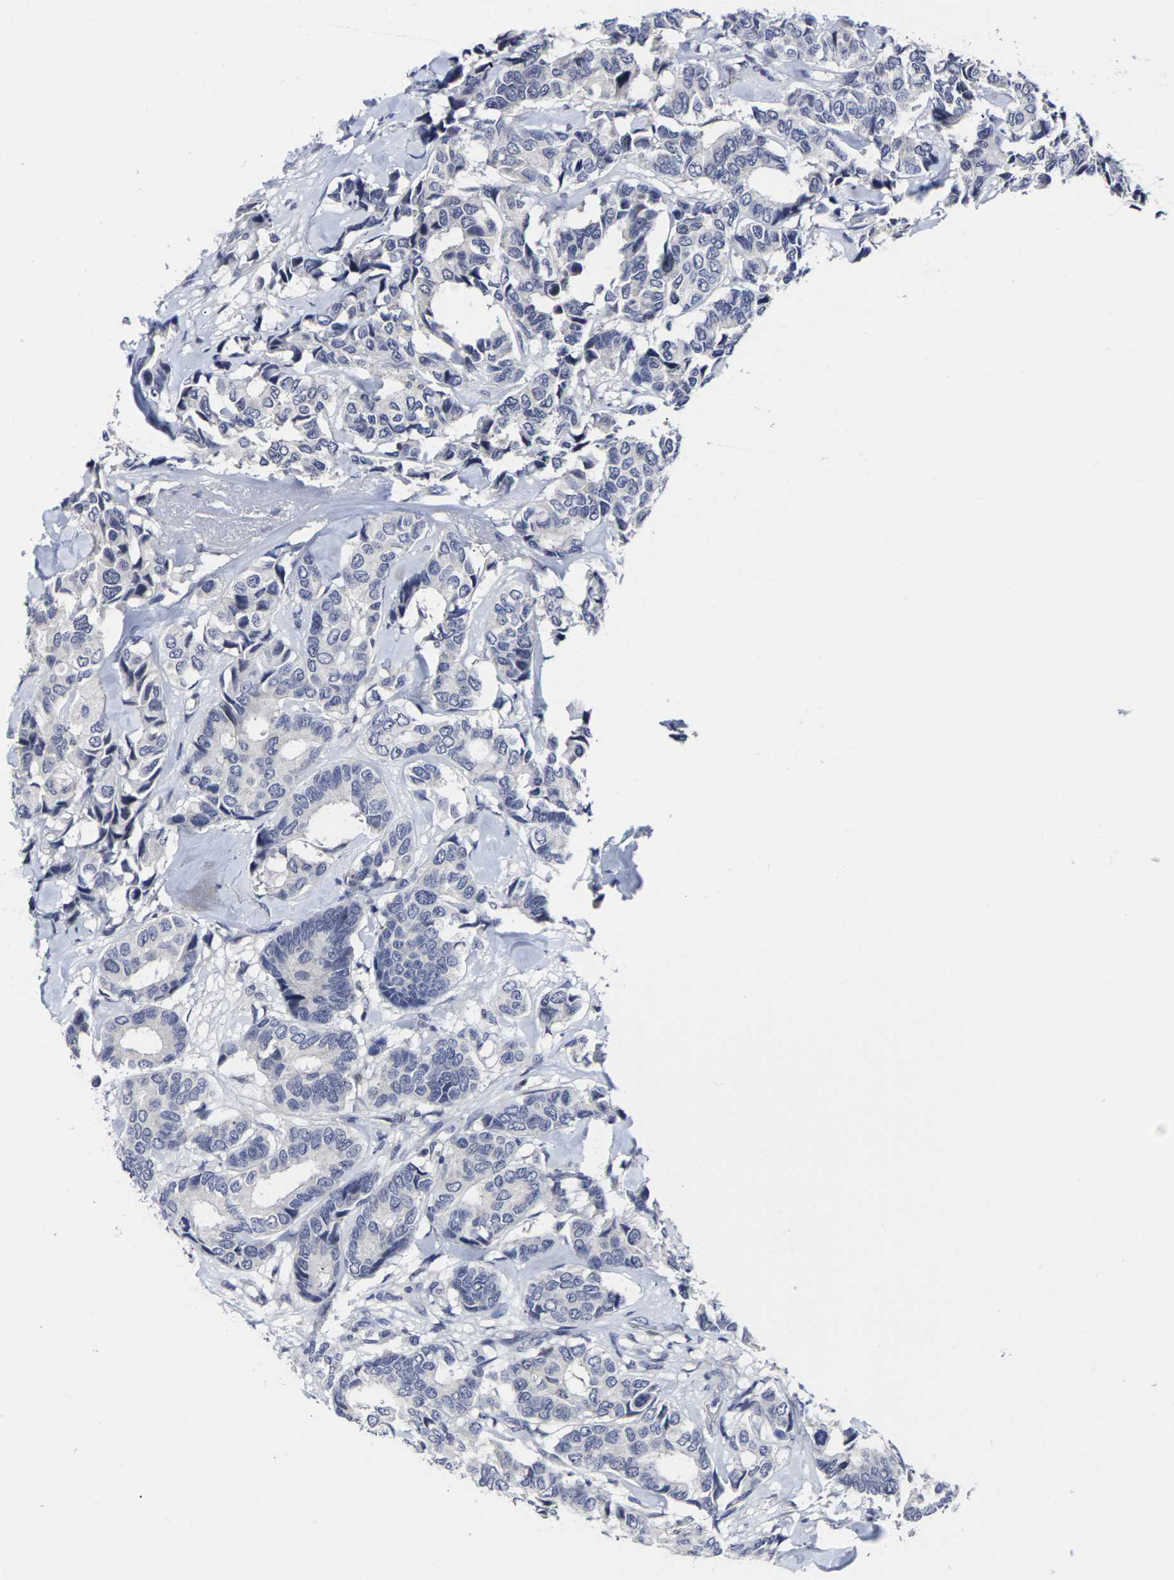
{"staining": {"intensity": "negative", "quantity": "none", "location": "none"}, "tissue": "breast cancer", "cell_type": "Tumor cells", "image_type": "cancer", "snomed": [{"axis": "morphology", "description": "Duct carcinoma"}, {"axis": "topography", "description": "Breast"}], "caption": "IHC photomicrograph of human intraductal carcinoma (breast) stained for a protein (brown), which displays no positivity in tumor cells.", "gene": "MSANTD4", "patient": {"sex": "female", "age": 87}}